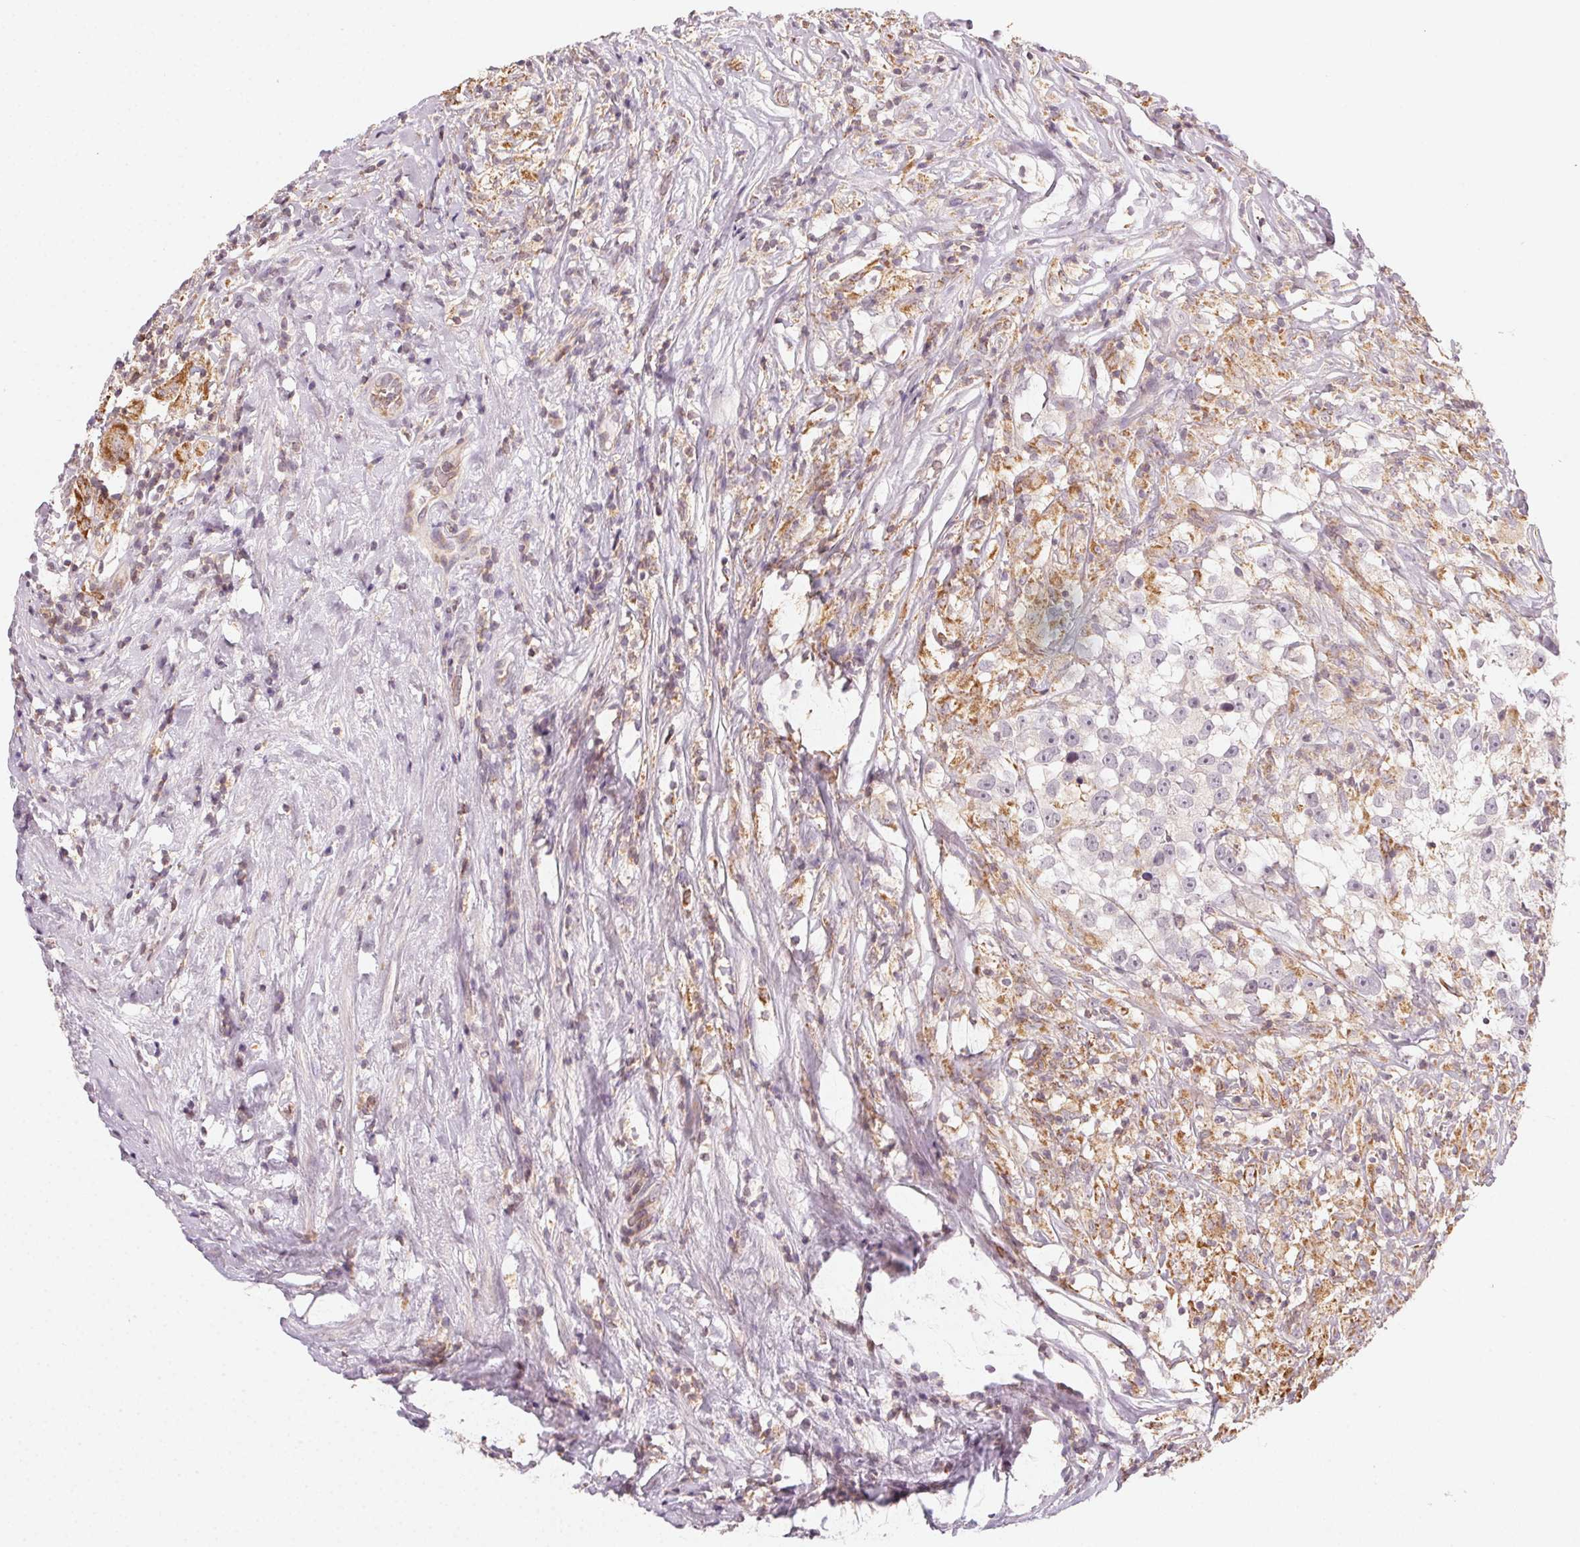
{"staining": {"intensity": "negative", "quantity": "none", "location": "none"}, "tissue": "testis cancer", "cell_type": "Tumor cells", "image_type": "cancer", "snomed": [{"axis": "morphology", "description": "Seminoma, NOS"}, {"axis": "topography", "description": "Testis"}], "caption": "Tumor cells show no significant expression in testis seminoma.", "gene": "NCOA4", "patient": {"sex": "male", "age": 46}}